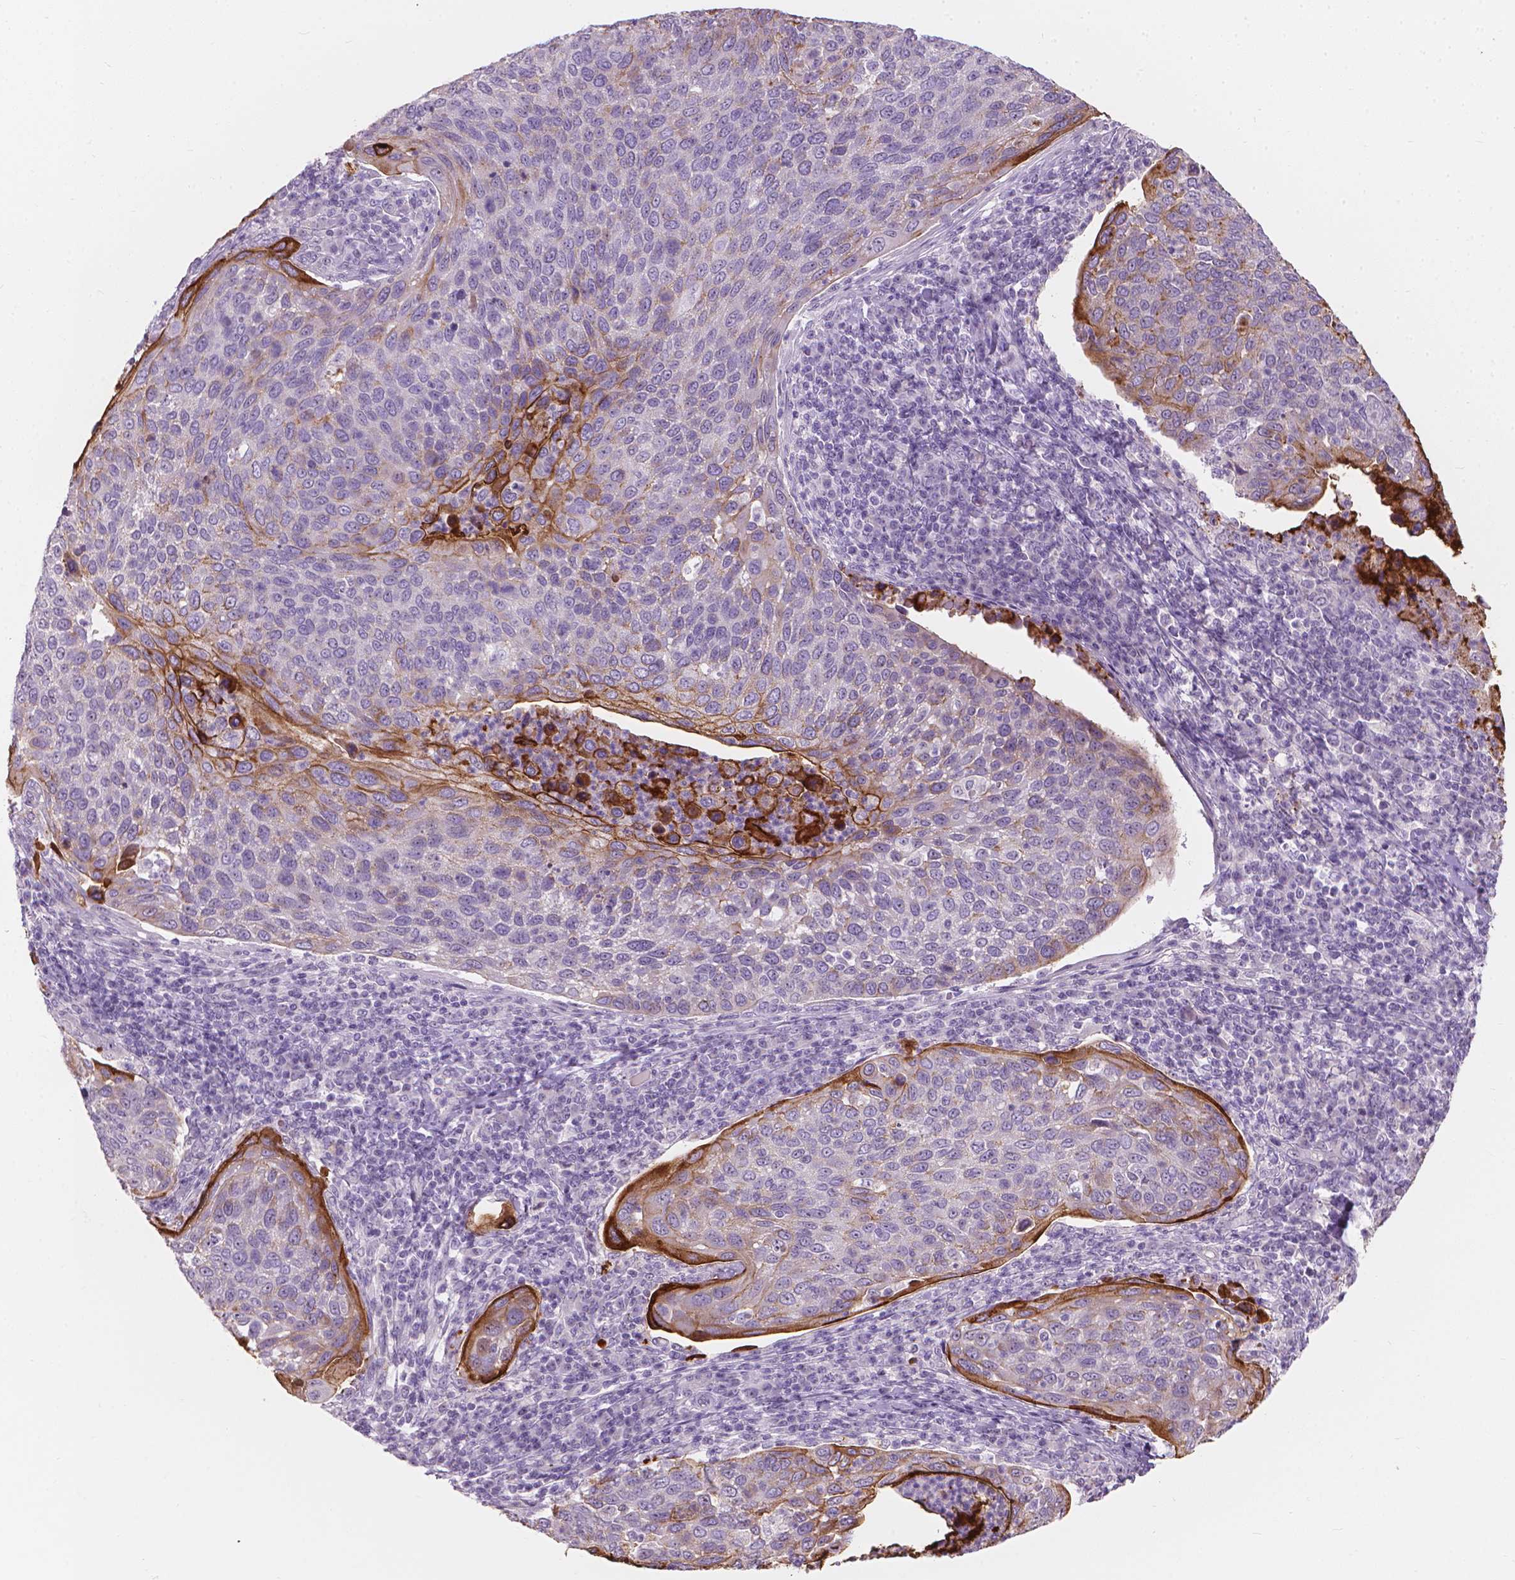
{"staining": {"intensity": "moderate", "quantity": "<25%", "location": "cytoplasmic/membranous"}, "tissue": "cervical cancer", "cell_type": "Tumor cells", "image_type": "cancer", "snomed": [{"axis": "morphology", "description": "Squamous cell carcinoma, NOS"}, {"axis": "topography", "description": "Cervix"}], "caption": "Cervical cancer (squamous cell carcinoma) was stained to show a protein in brown. There is low levels of moderate cytoplasmic/membranous expression in approximately <25% of tumor cells. (Stains: DAB (3,3'-diaminobenzidine) in brown, nuclei in blue, Microscopy: brightfield microscopy at high magnification).", "gene": "GPRC5A", "patient": {"sex": "female", "age": 54}}